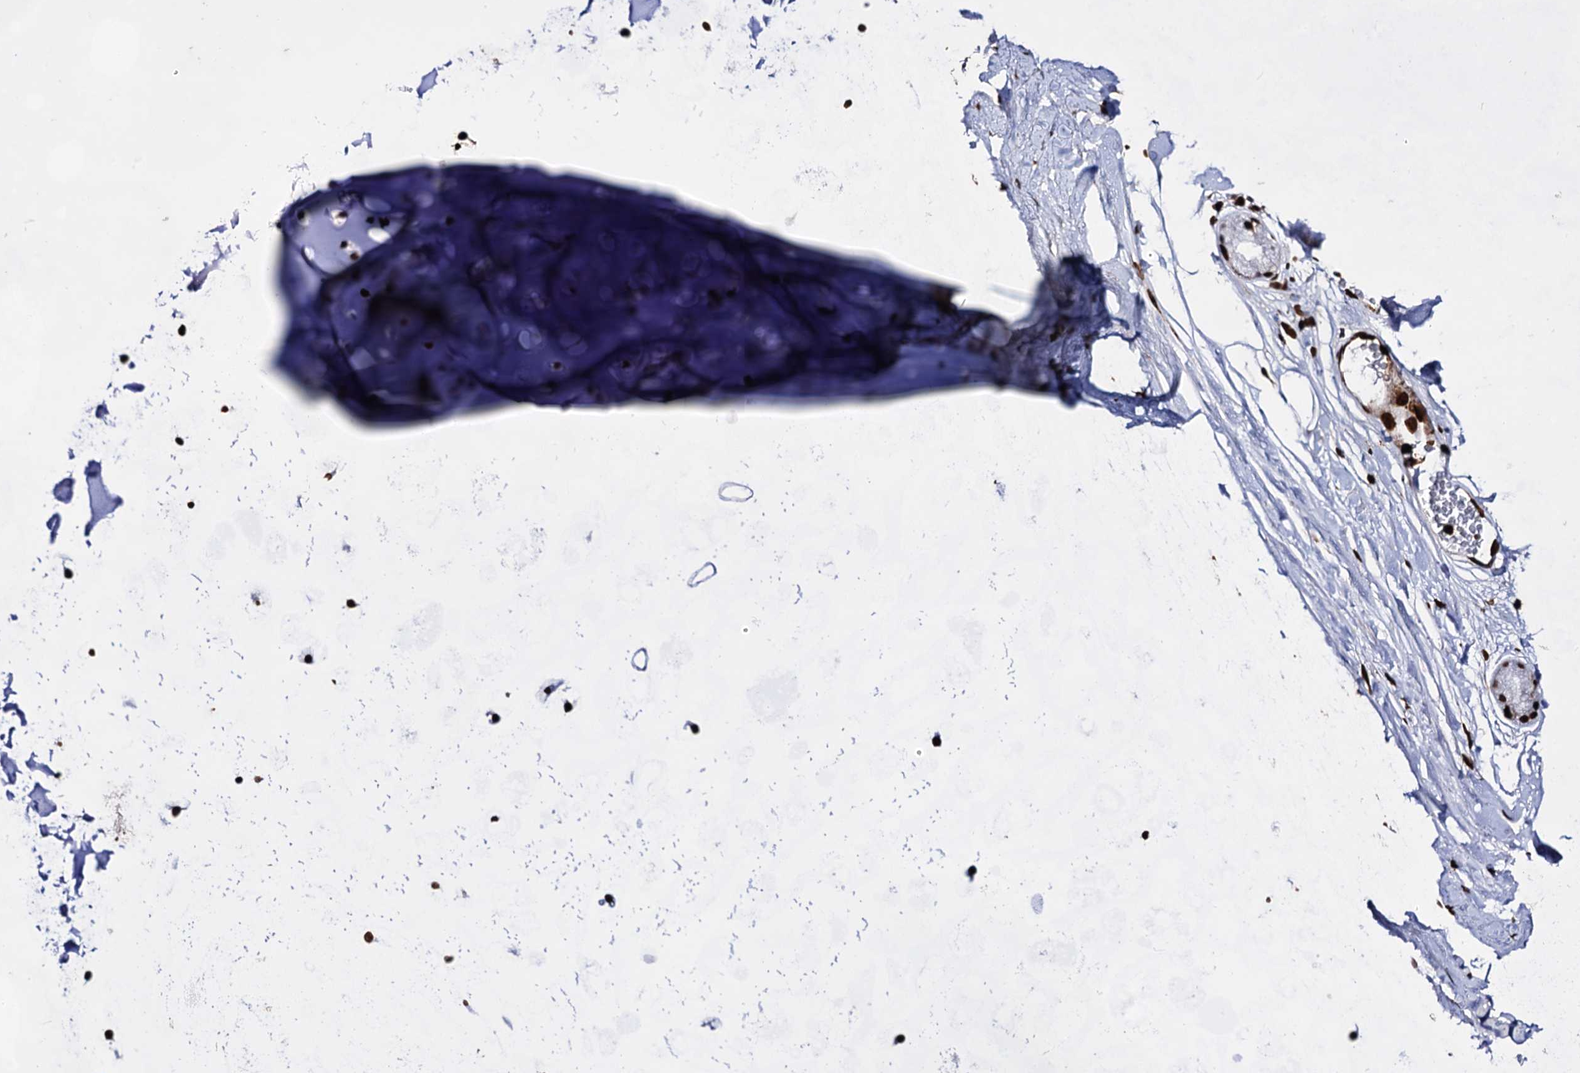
{"staining": {"intensity": "strong", "quantity": "<25%", "location": "nuclear"}, "tissue": "adipose tissue", "cell_type": "Adipocytes", "image_type": "normal", "snomed": [{"axis": "morphology", "description": "Normal tissue, NOS"}, {"axis": "topography", "description": "Lymph node"}, {"axis": "topography", "description": "Bronchus"}], "caption": "A high-resolution micrograph shows IHC staining of normal adipose tissue, which demonstrates strong nuclear expression in approximately <25% of adipocytes.", "gene": "HMGB2", "patient": {"sex": "male", "age": 63}}